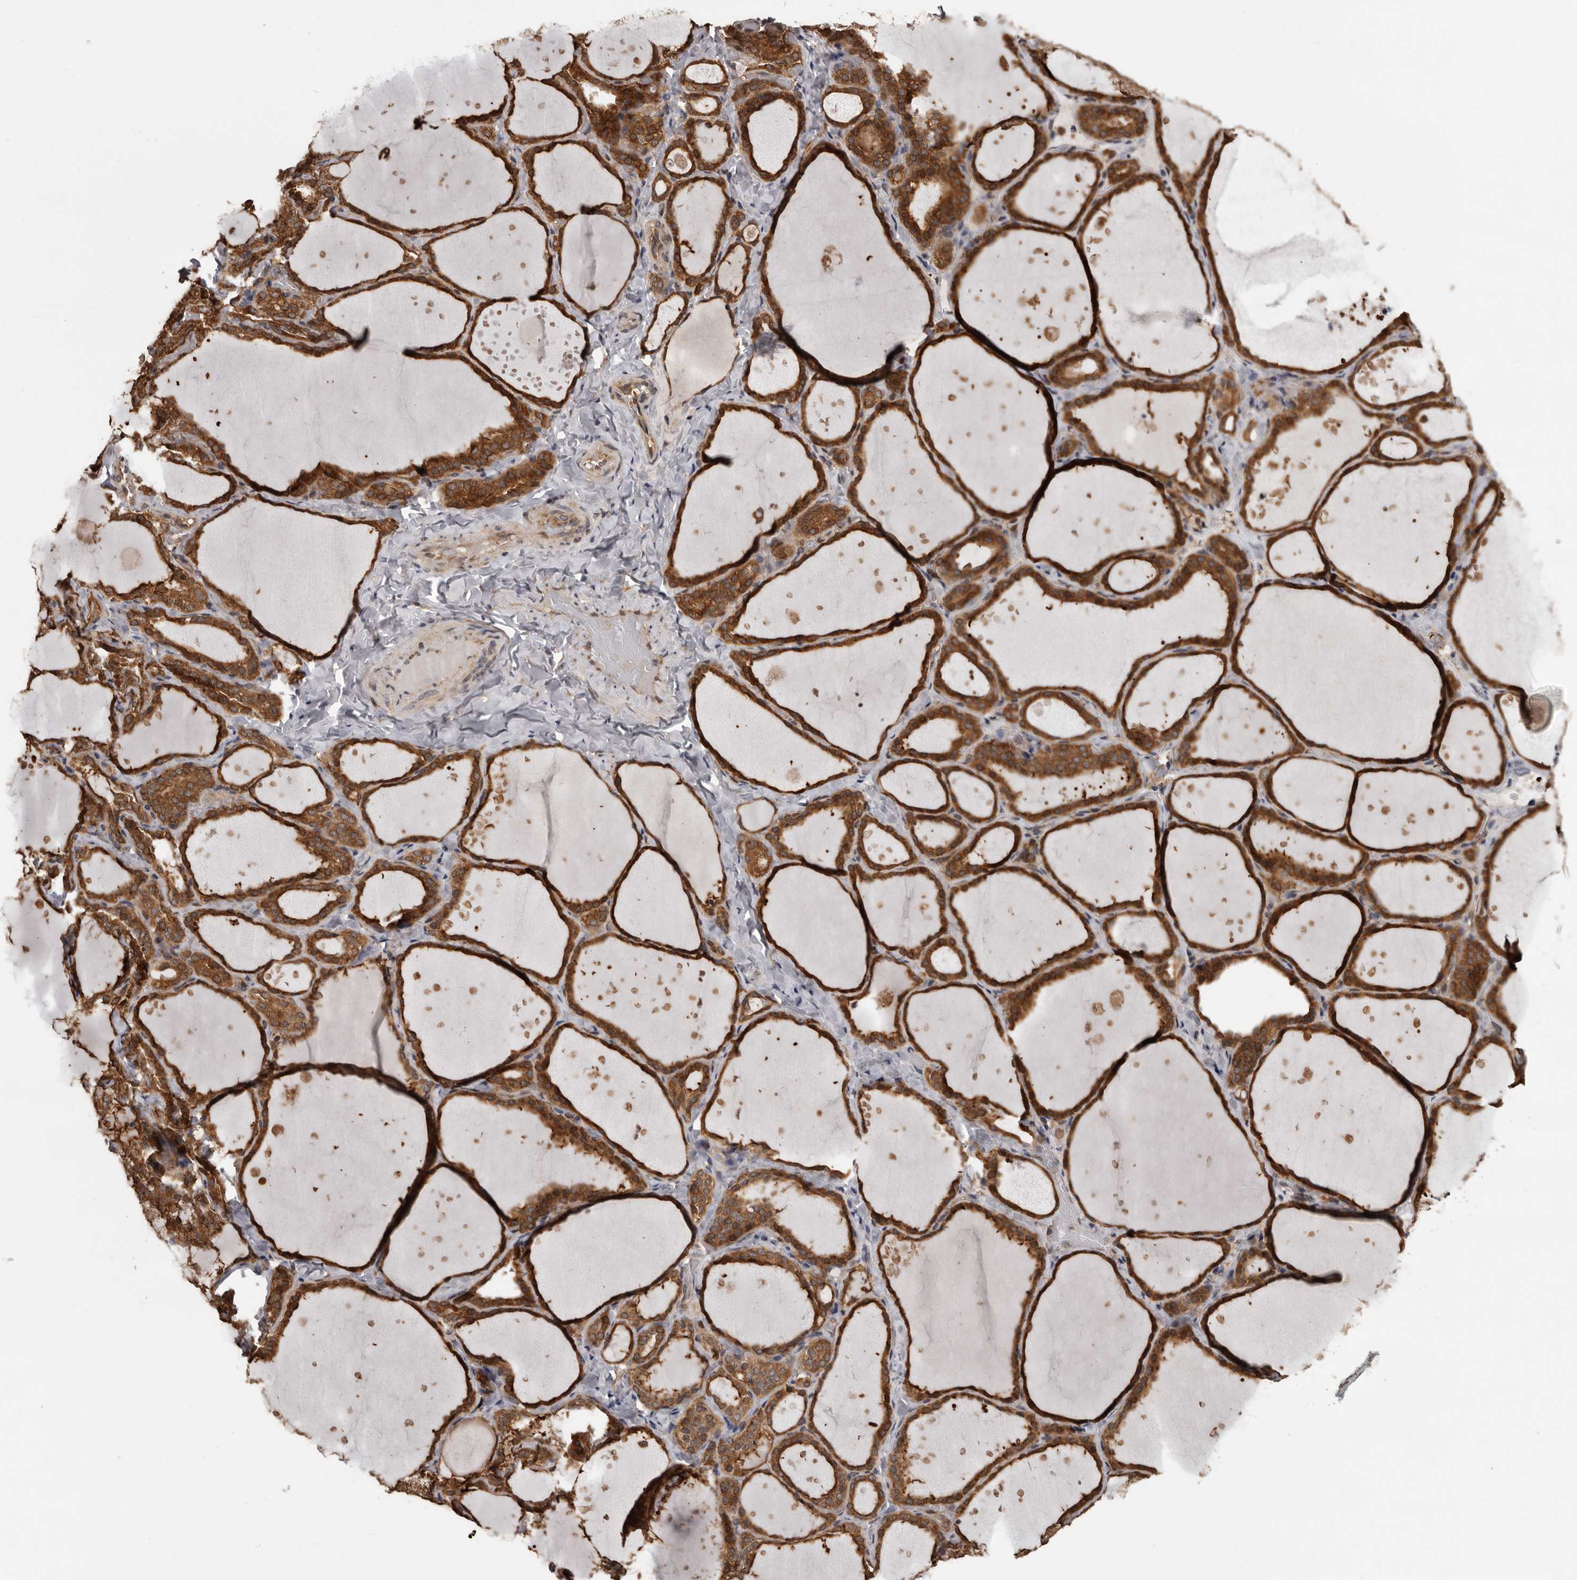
{"staining": {"intensity": "moderate", "quantity": ">75%", "location": "cytoplasmic/membranous"}, "tissue": "thyroid gland", "cell_type": "Glandular cells", "image_type": "normal", "snomed": [{"axis": "morphology", "description": "Normal tissue, NOS"}, {"axis": "topography", "description": "Thyroid gland"}], "caption": "Brown immunohistochemical staining in benign human thyroid gland reveals moderate cytoplasmic/membranous positivity in about >75% of glandular cells.", "gene": "DARS1", "patient": {"sex": "female", "age": 44}}